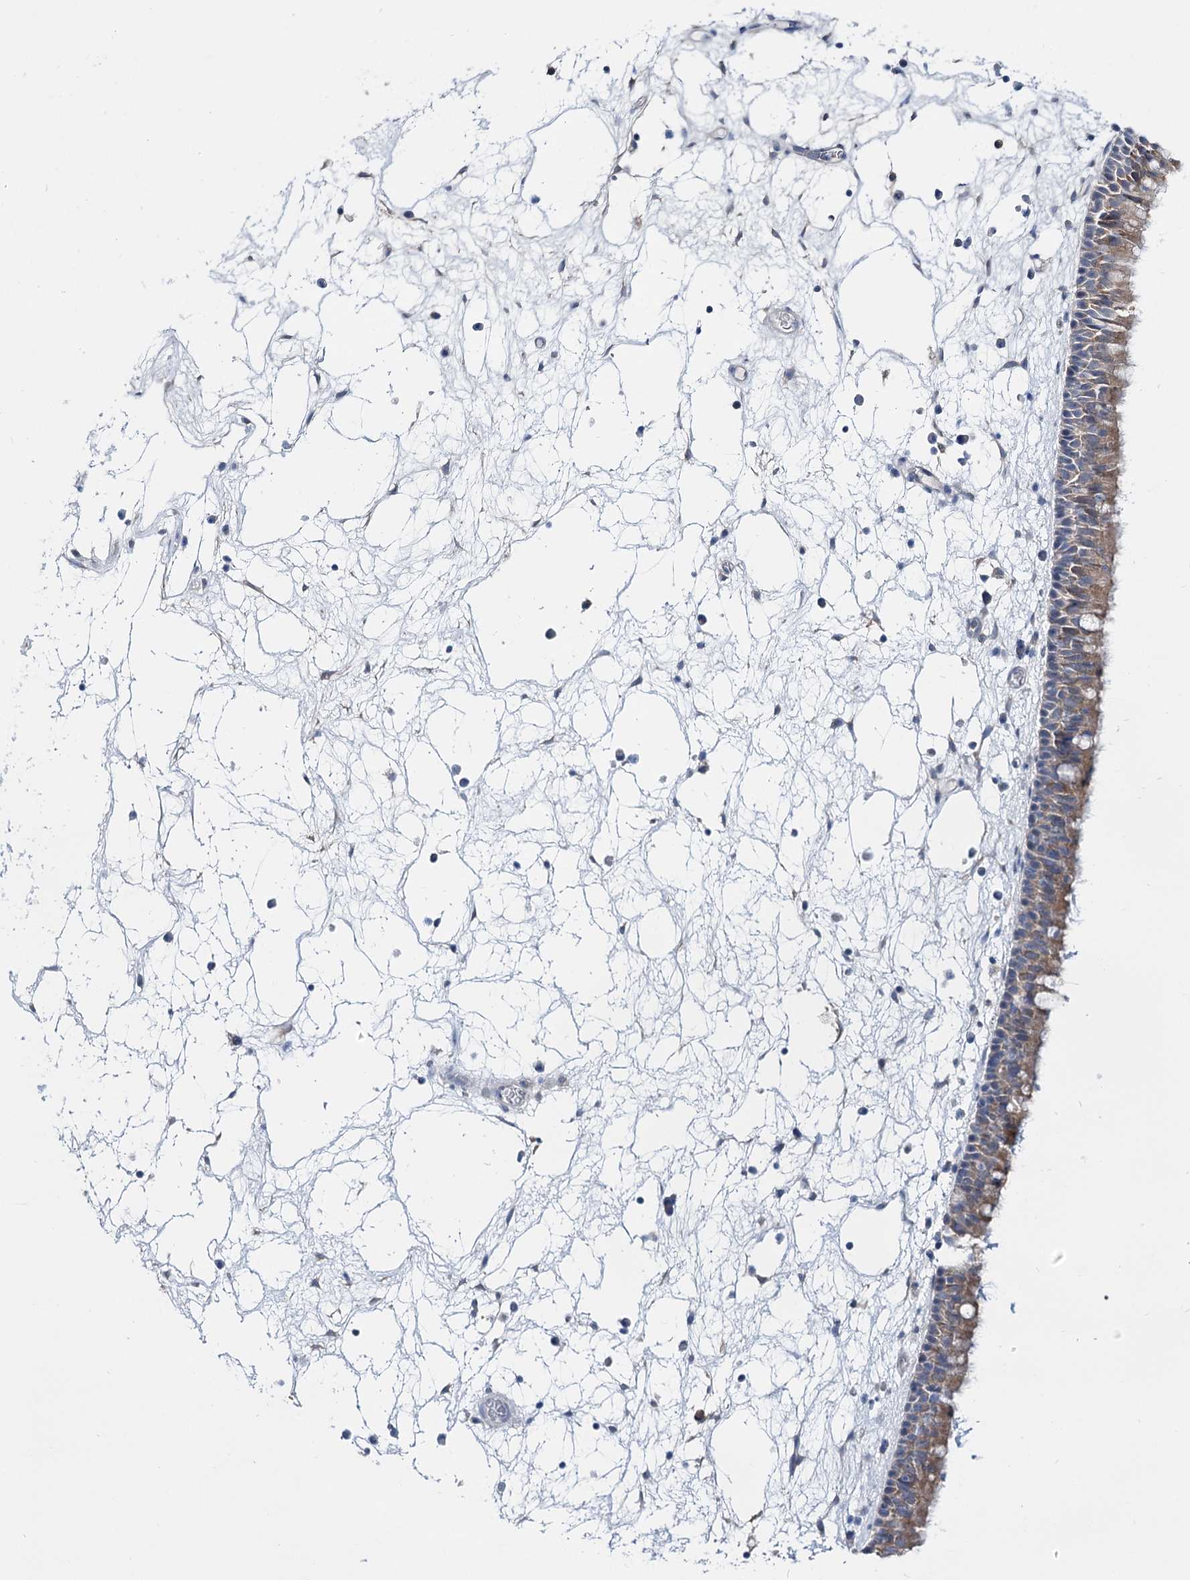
{"staining": {"intensity": "moderate", "quantity": "<25%", "location": "cytoplasmic/membranous"}, "tissue": "nasopharynx", "cell_type": "Respiratory epithelial cells", "image_type": "normal", "snomed": [{"axis": "morphology", "description": "Normal tissue, NOS"}, {"axis": "morphology", "description": "Inflammation, NOS"}, {"axis": "morphology", "description": "Malignant melanoma, Metastatic site"}, {"axis": "topography", "description": "Nasopharynx"}], "caption": "Immunohistochemical staining of benign nasopharynx exhibits moderate cytoplasmic/membranous protein staining in approximately <25% of respiratory epithelial cells.", "gene": "UGP2", "patient": {"sex": "male", "age": 70}}